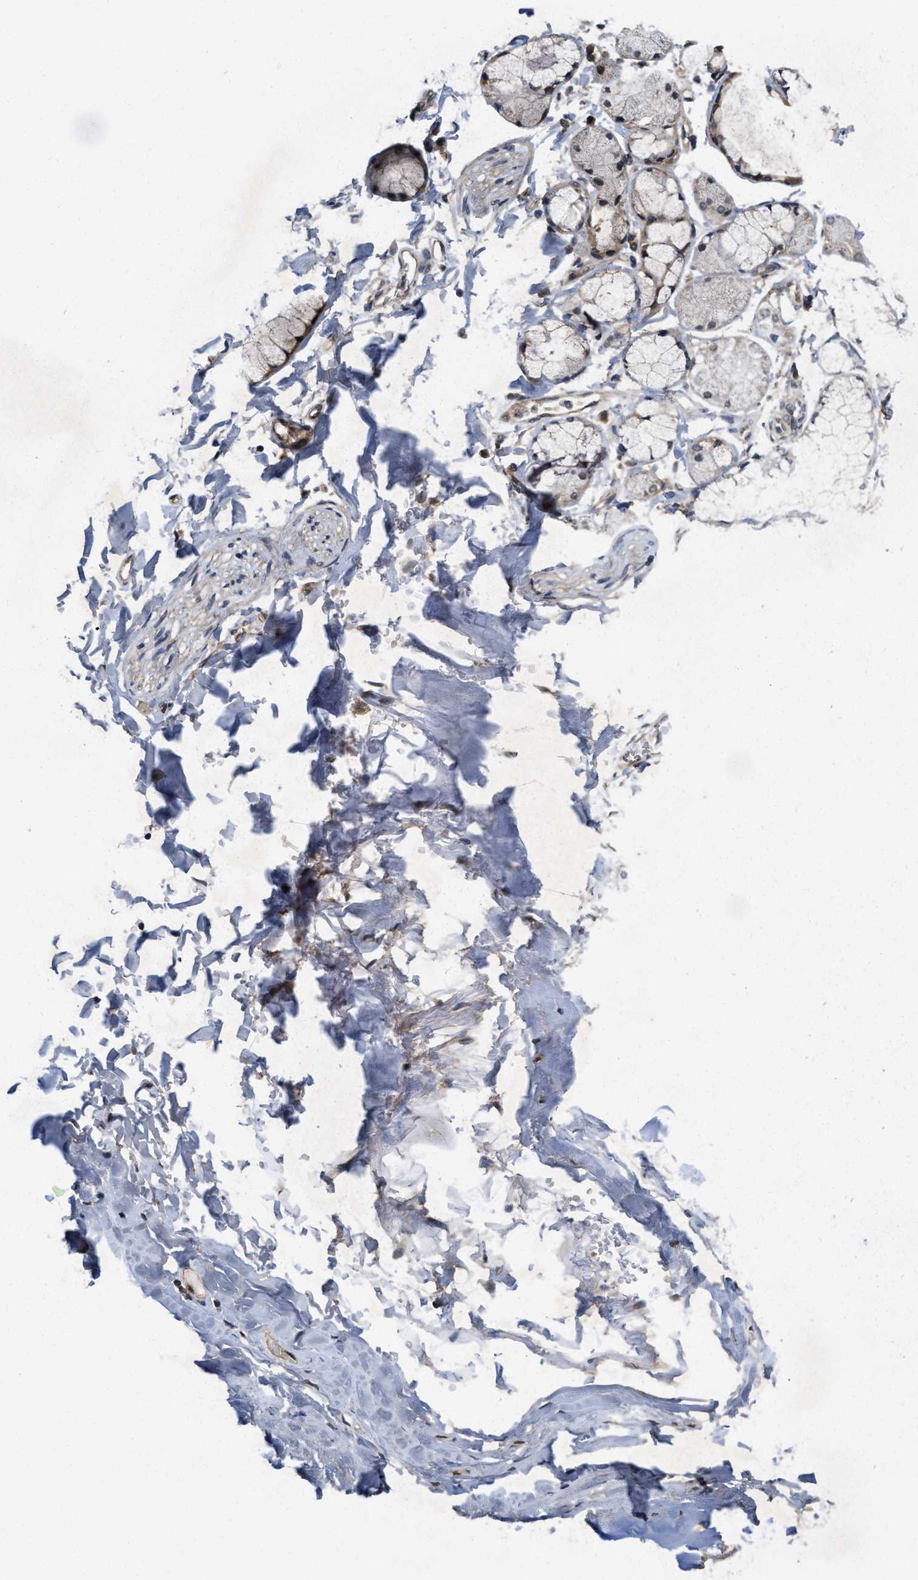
{"staining": {"intensity": "weak", "quantity": ">75%", "location": "cytoplasmic/membranous"}, "tissue": "adipose tissue", "cell_type": "Adipocytes", "image_type": "normal", "snomed": [{"axis": "morphology", "description": "Normal tissue, NOS"}, {"axis": "topography", "description": "Cartilage tissue"}, {"axis": "topography", "description": "Bronchus"}], "caption": "IHC micrograph of unremarkable human adipose tissue stained for a protein (brown), which displays low levels of weak cytoplasmic/membranous expression in approximately >75% of adipocytes.", "gene": "FZD6", "patient": {"sex": "female", "age": 73}}